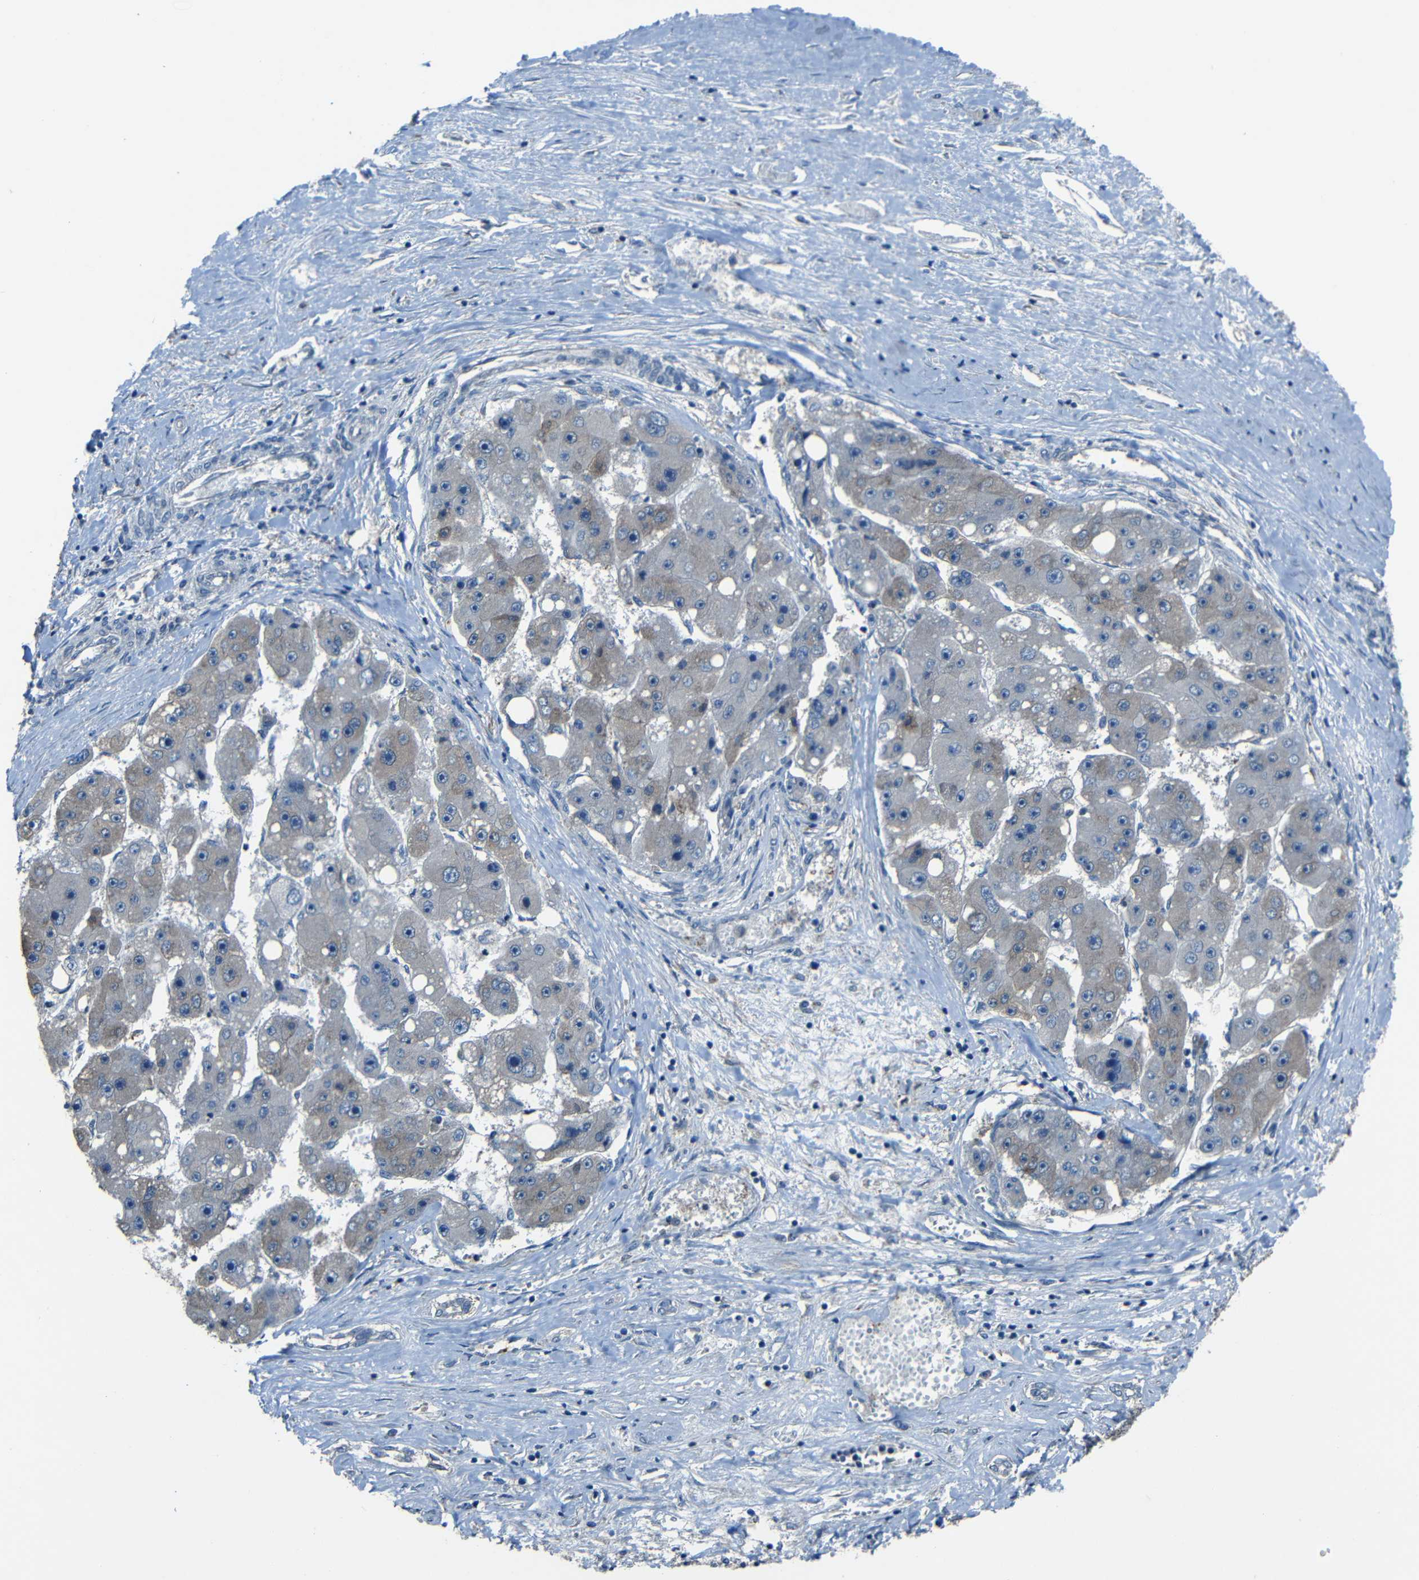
{"staining": {"intensity": "negative", "quantity": "none", "location": "none"}, "tissue": "liver cancer", "cell_type": "Tumor cells", "image_type": "cancer", "snomed": [{"axis": "morphology", "description": "Carcinoma, Hepatocellular, NOS"}, {"axis": "topography", "description": "Liver"}], "caption": "Tumor cells are negative for protein expression in human hepatocellular carcinoma (liver). (Stains: DAB (3,3'-diaminobenzidine) immunohistochemistry (IHC) with hematoxylin counter stain, Microscopy: brightfield microscopy at high magnification).", "gene": "SLA", "patient": {"sex": "female", "age": 61}}